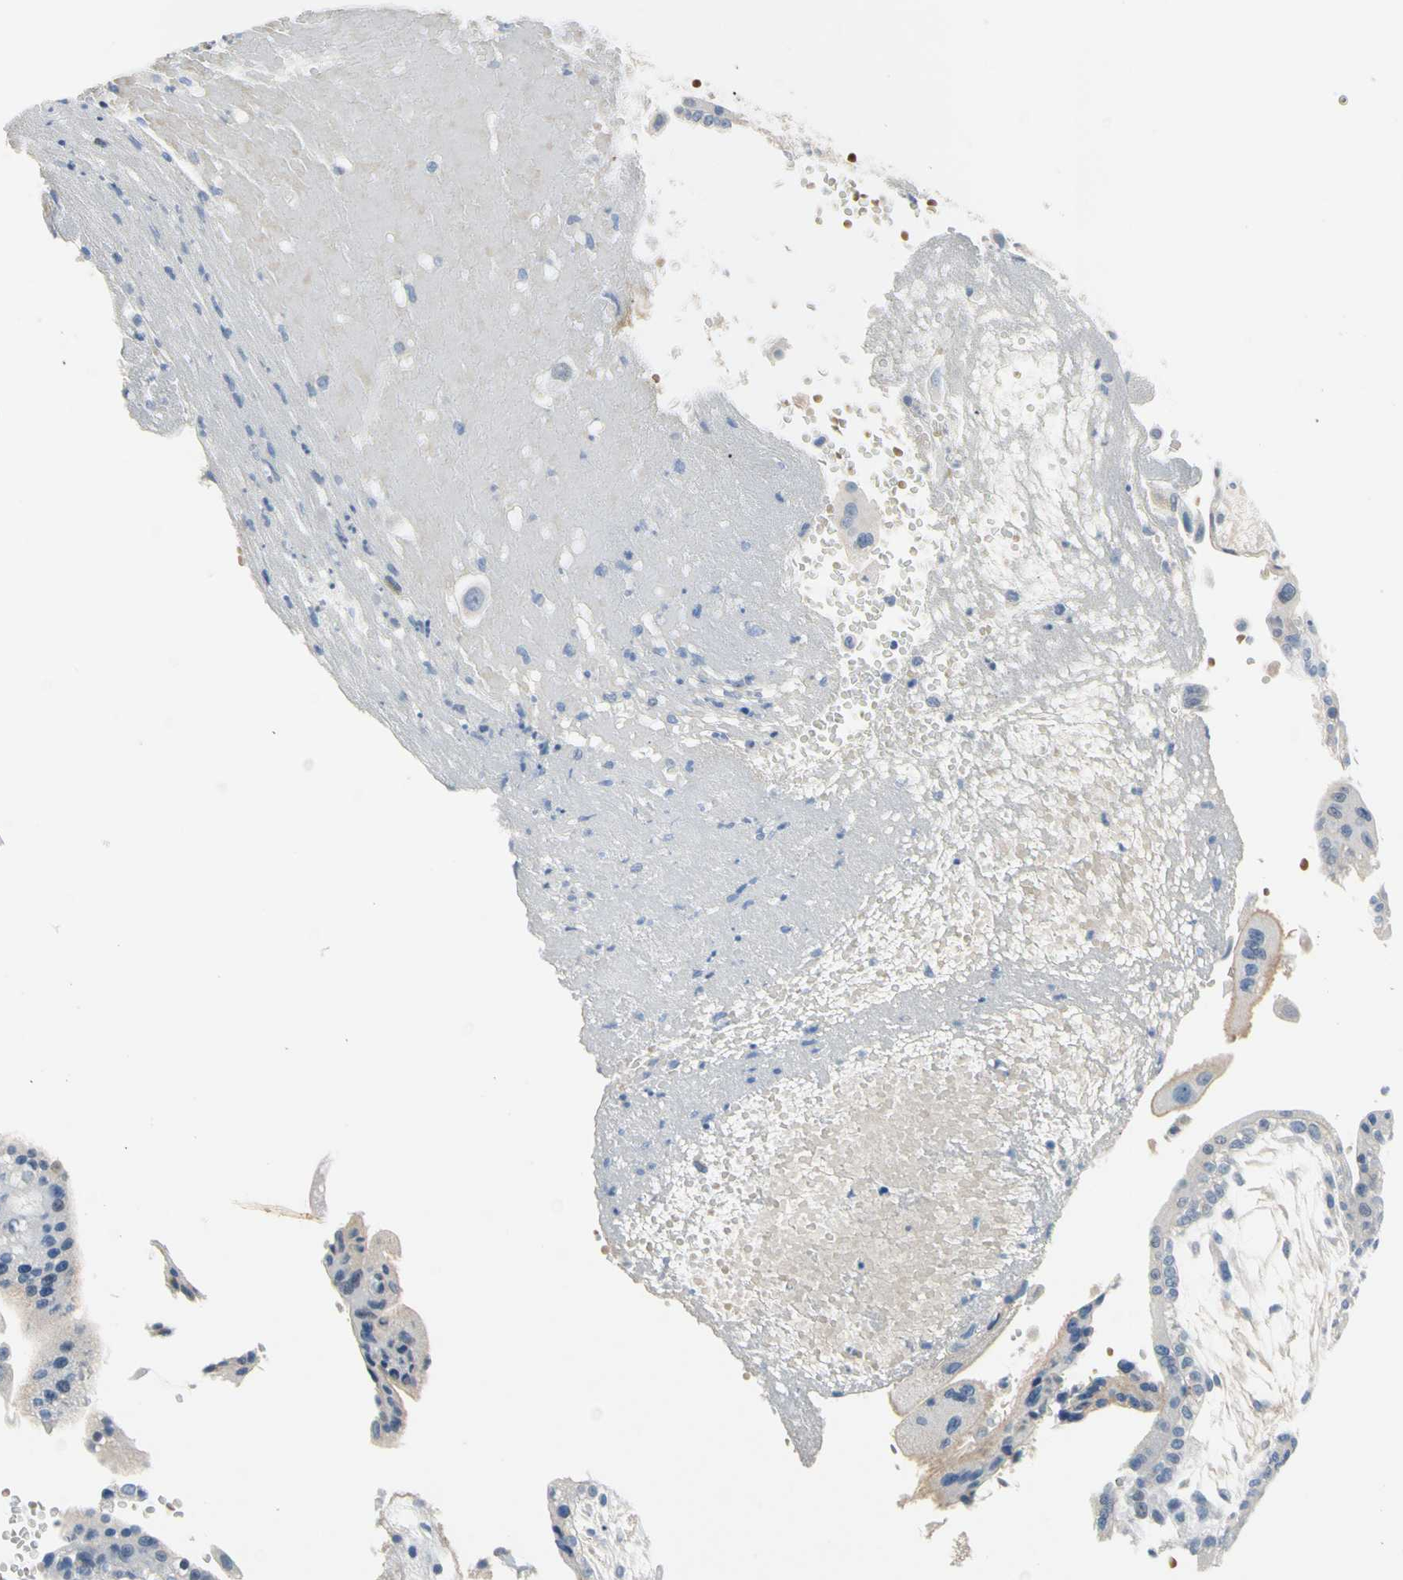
{"staining": {"intensity": "negative", "quantity": "none", "location": "none"}, "tissue": "placenta", "cell_type": "Decidual cells", "image_type": "normal", "snomed": [{"axis": "morphology", "description": "Normal tissue, NOS"}, {"axis": "topography", "description": "Placenta"}], "caption": "Micrograph shows no protein expression in decidual cells of unremarkable placenta.", "gene": "MARK1", "patient": {"sex": "female", "age": 34}}